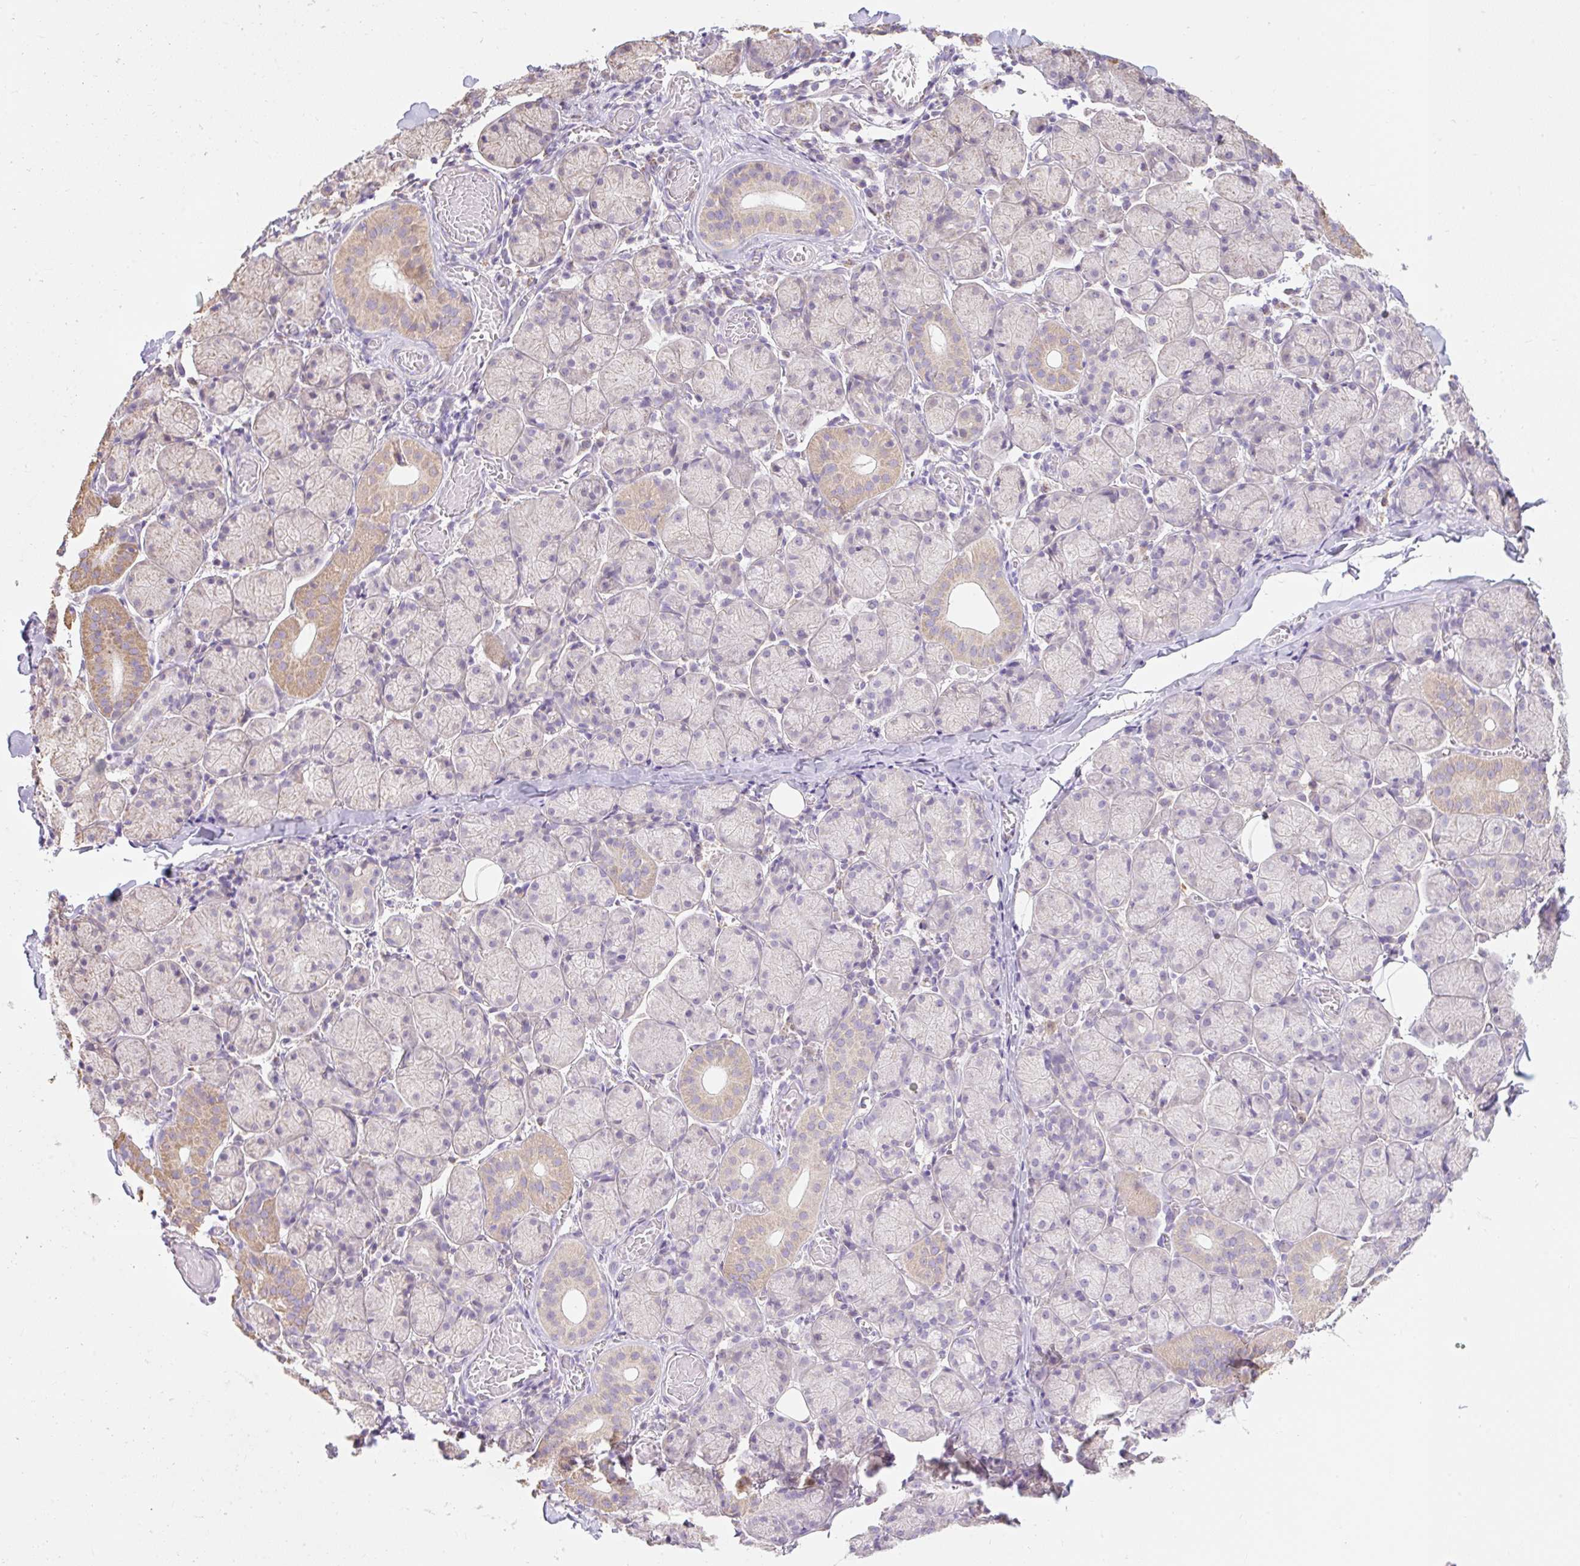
{"staining": {"intensity": "moderate", "quantity": "<25%", "location": "cytoplasmic/membranous"}, "tissue": "salivary gland", "cell_type": "Glandular cells", "image_type": "normal", "snomed": [{"axis": "morphology", "description": "Normal tissue, NOS"}, {"axis": "topography", "description": "Salivary gland"}], "caption": "DAB immunohistochemical staining of unremarkable human salivary gland exhibits moderate cytoplasmic/membranous protein staining in approximately <25% of glandular cells. (DAB = brown stain, brightfield microscopy at high magnification).", "gene": "DHX35", "patient": {"sex": "female", "age": 24}}